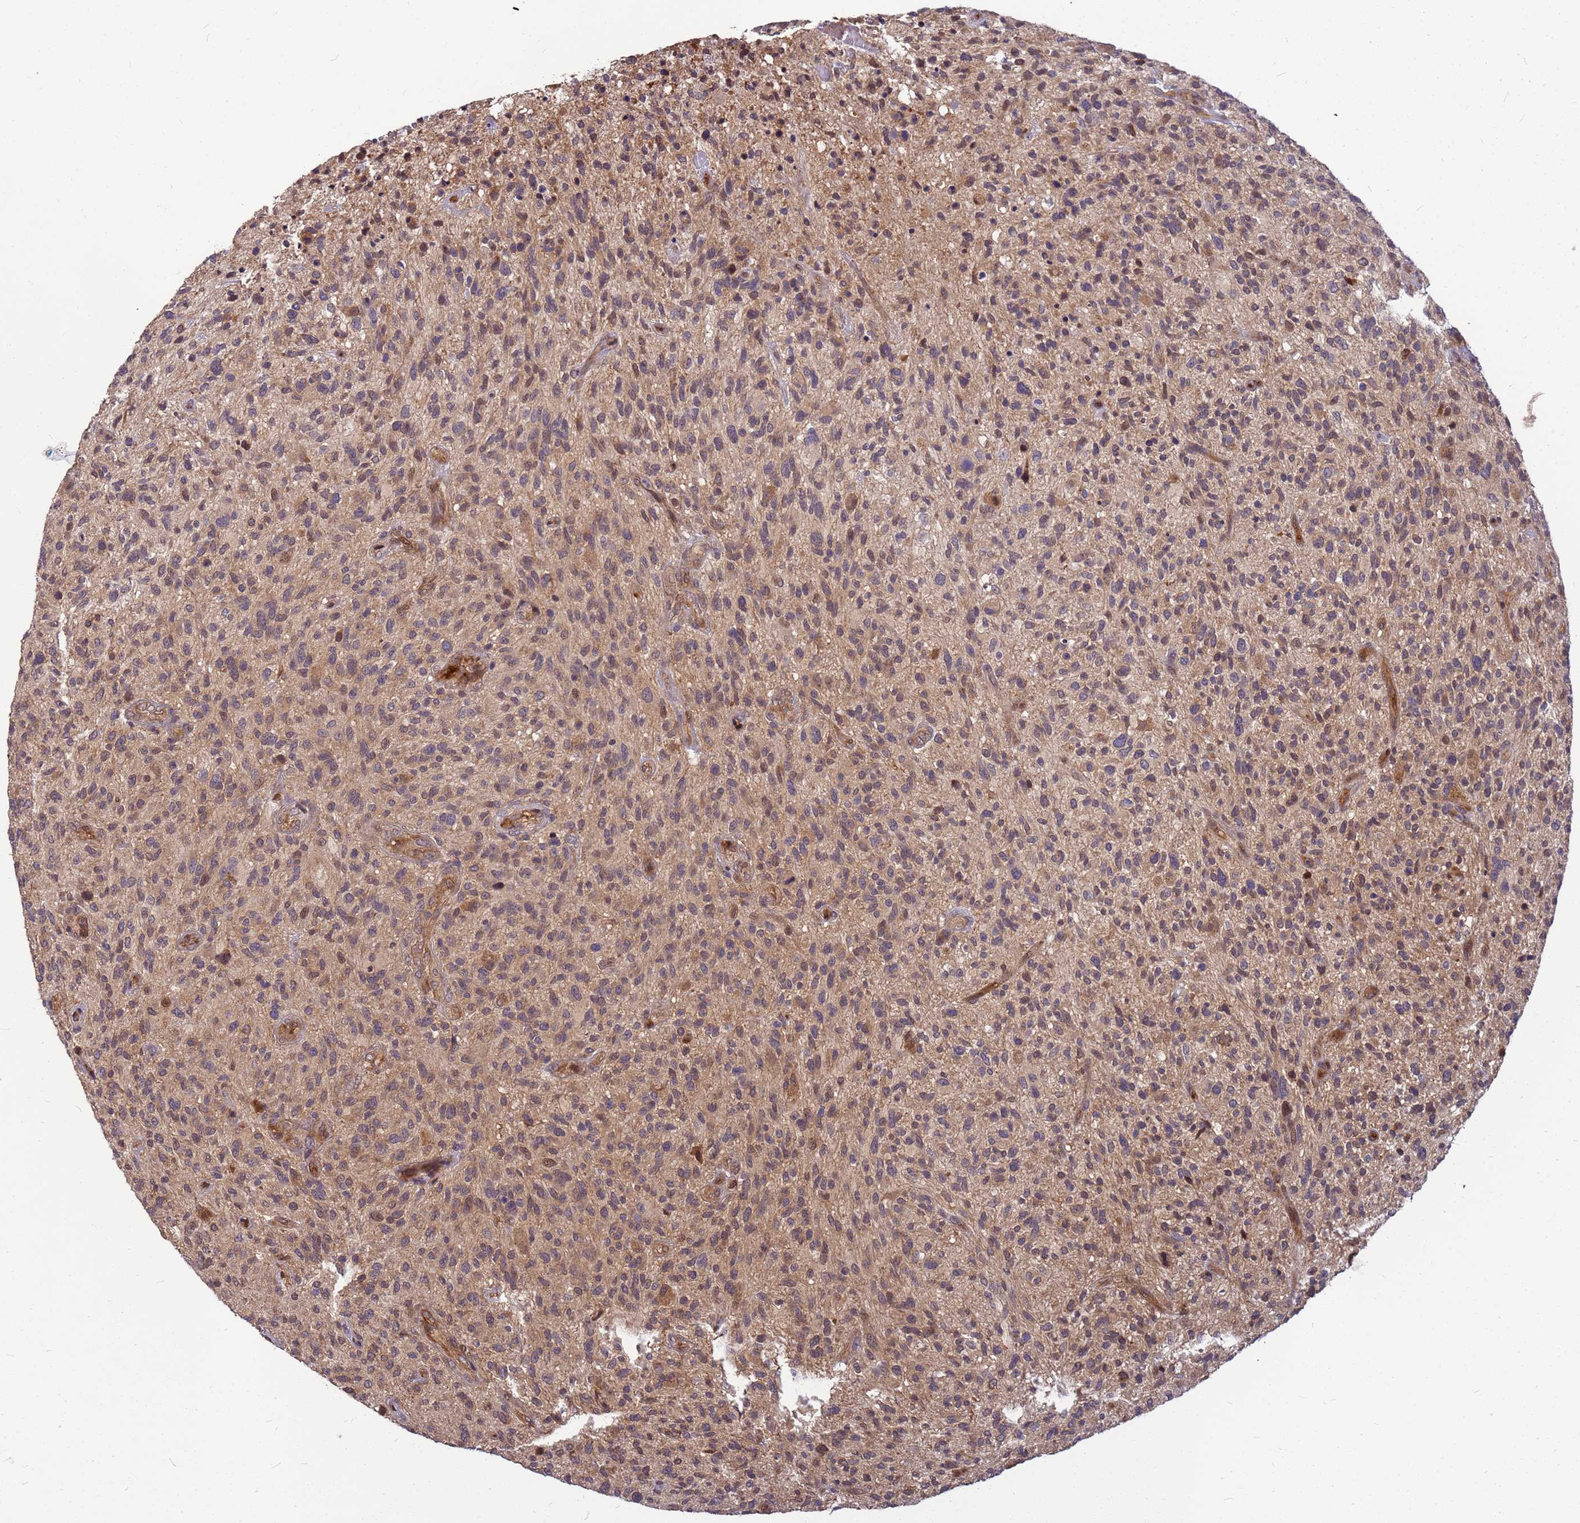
{"staining": {"intensity": "weak", "quantity": ">75%", "location": "cytoplasmic/membranous"}, "tissue": "glioma", "cell_type": "Tumor cells", "image_type": "cancer", "snomed": [{"axis": "morphology", "description": "Glioma, malignant, High grade"}, {"axis": "topography", "description": "Brain"}], "caption": "High-power microscopy captured an immunohistochemistry micrograph of high-grade glioma (malignant), revealing weak cytoplasmic/membranous staining in approximately >75% of tumor cells. (IHC, brightfield microscopy, high magnification).", "gene": "DUS4L", "patient": {"sex": "male", "age": 47}}